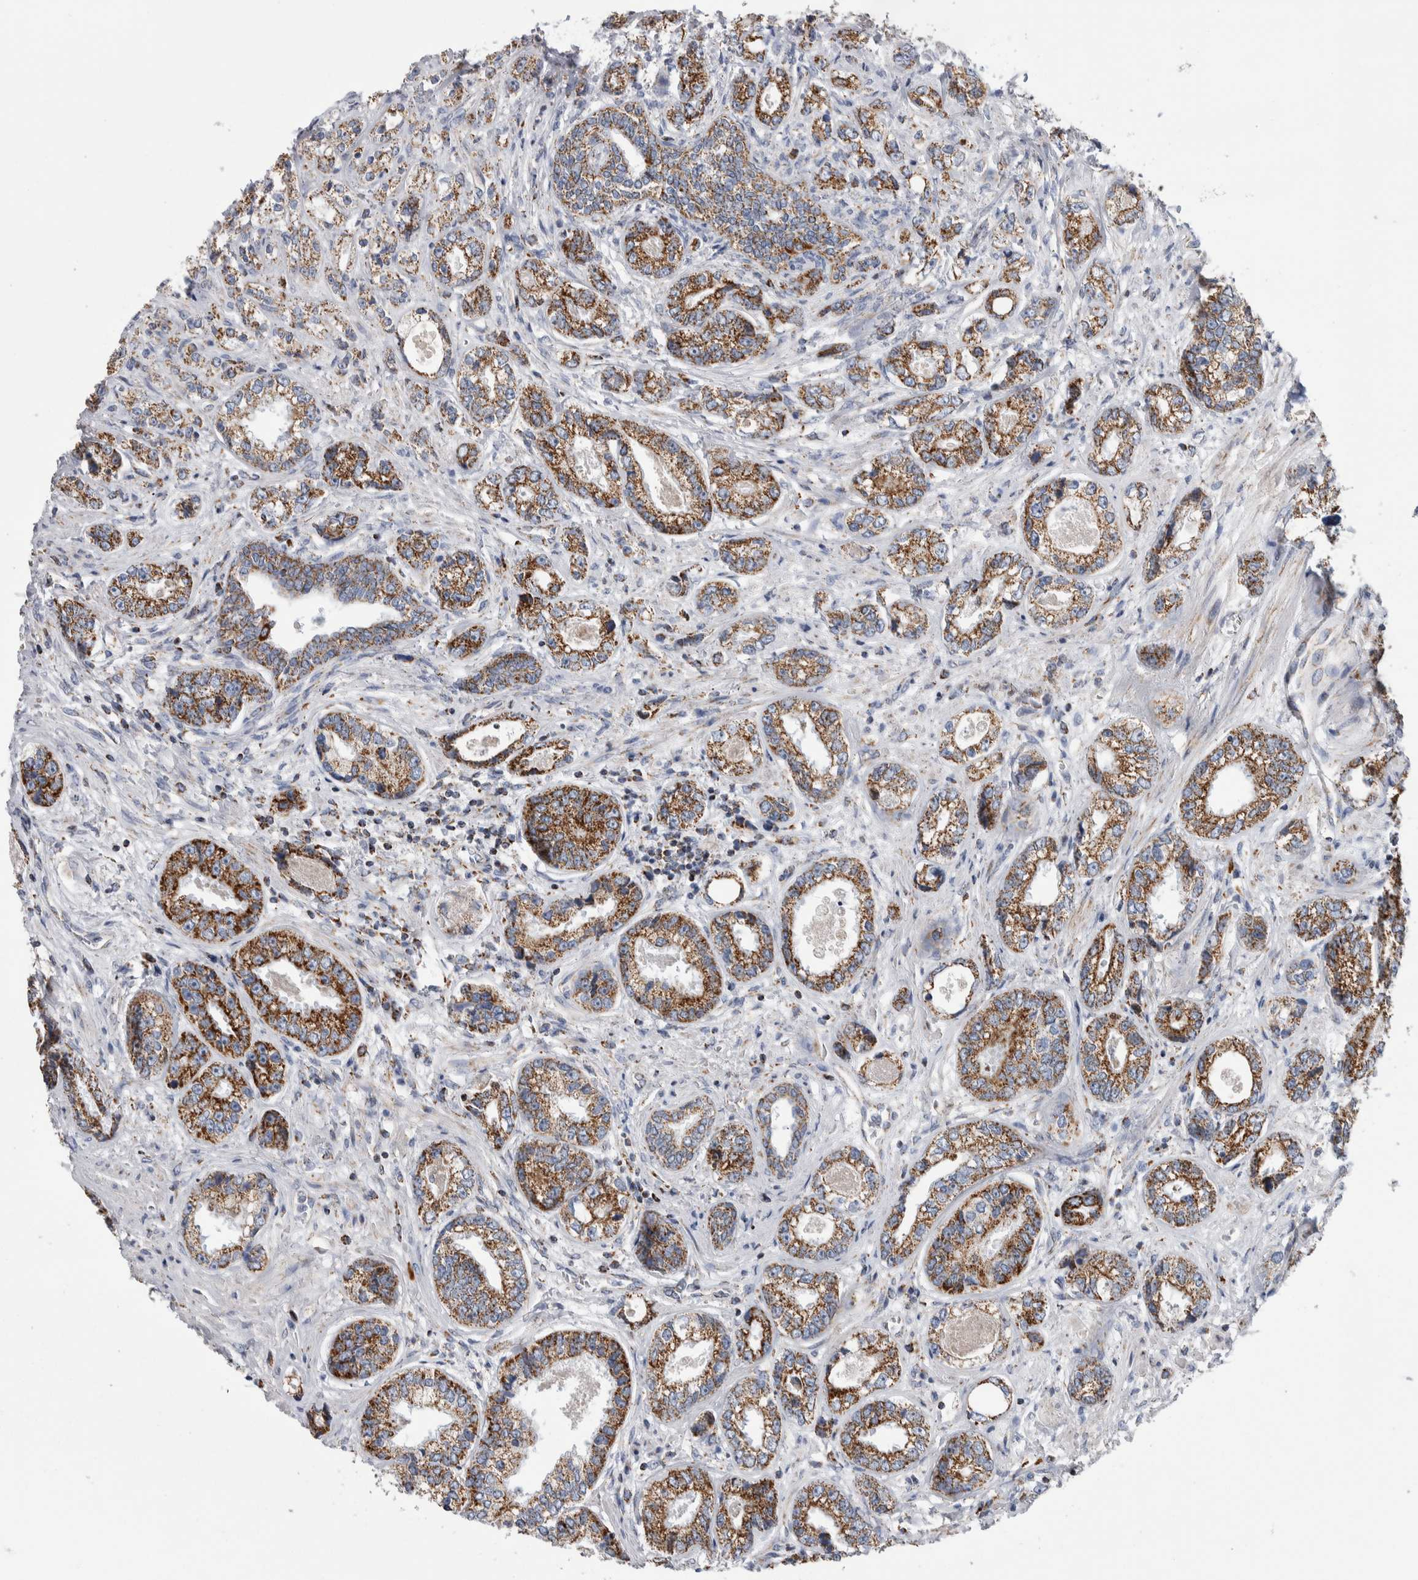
{"staining": {"intensity": "strong", "quantity": ">75%", "location": "cytoplasmic/membranous"}, "tissue": "prostate cancer", "cell_type": "Tumor cells", "image_type": "cancer", "snomed": [{"axis": "morphology", "description": "Adenocarcinoma, High grade"}, {"axis": "topography", "description": "Prostate"}], "caption": "Prostate high-grade adenocarcinoma tissue reveals strong cytoplasmic/membranous positivity in about >75% of tumor cells", "gene": "ETFA", "patient": {"sex": "male", "age": 61}}